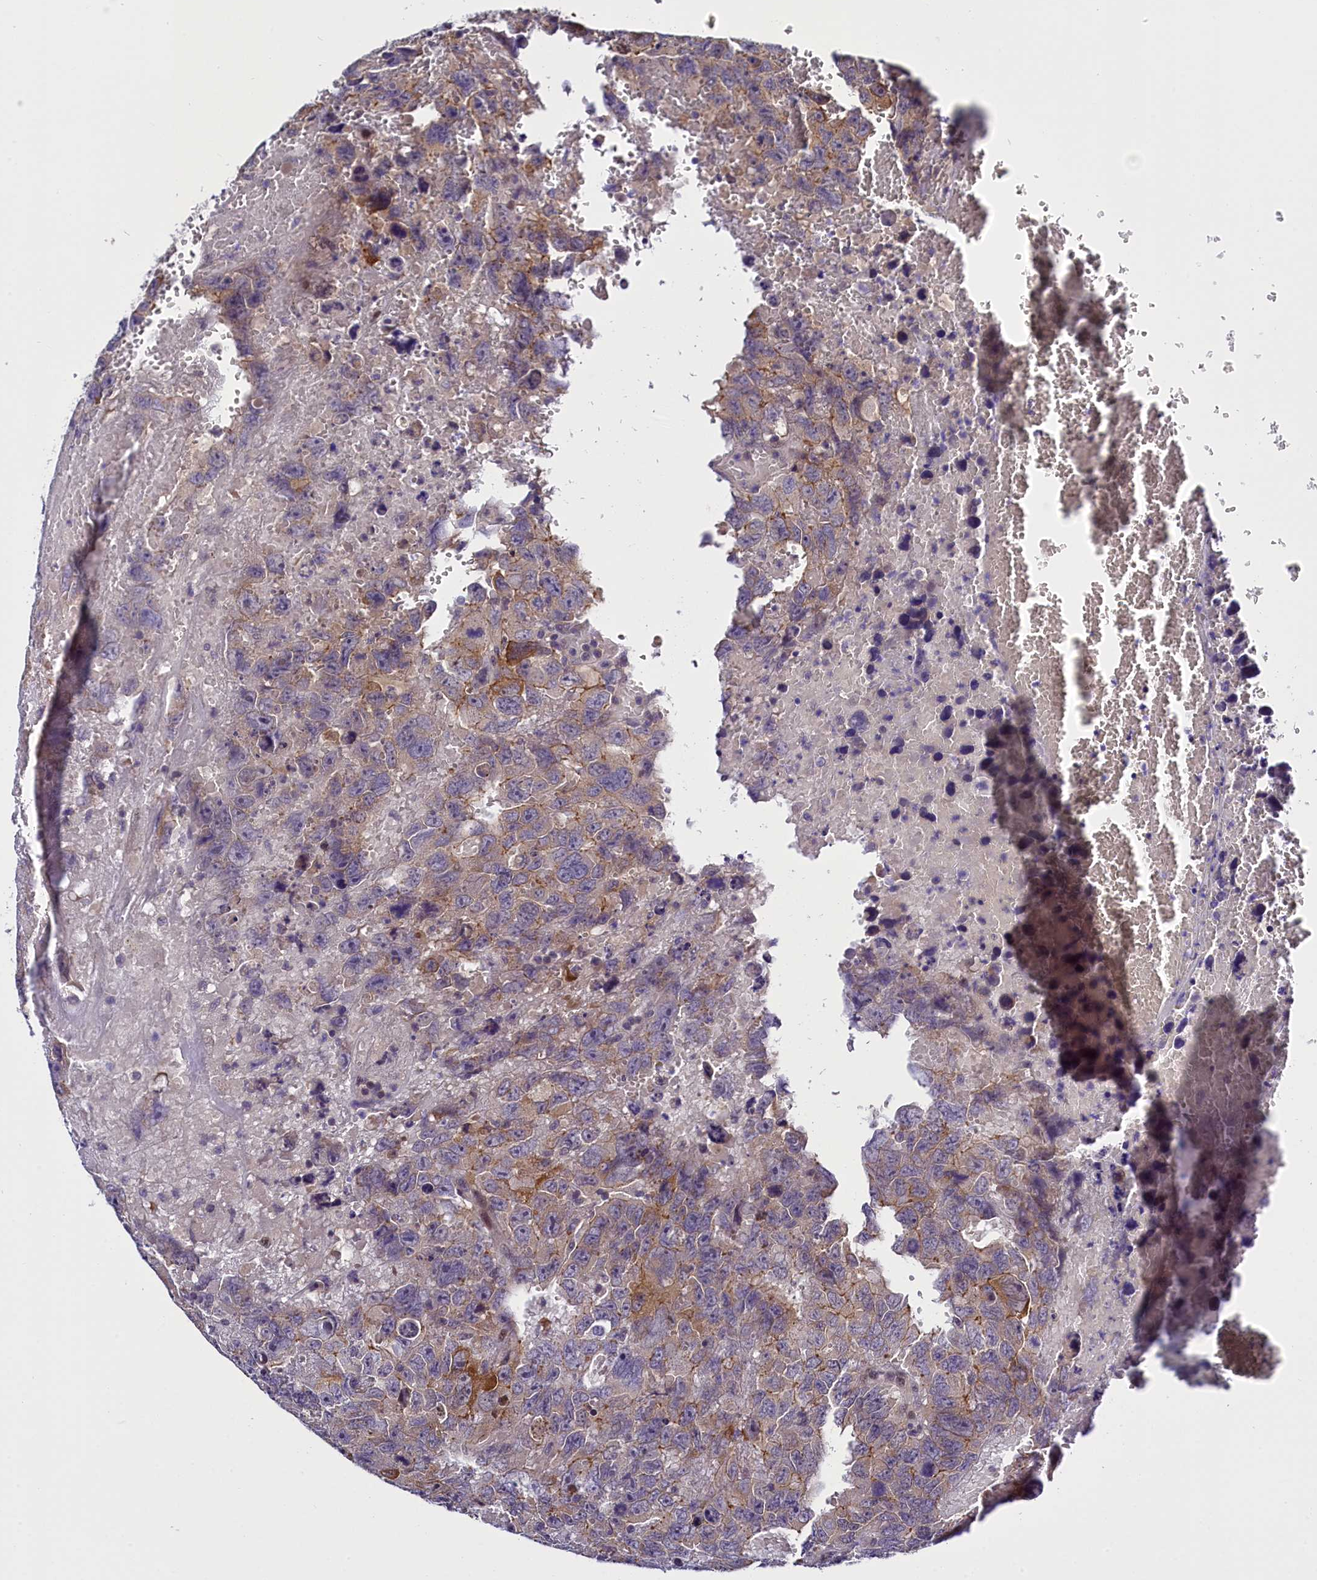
{"staining": {"intensity": "moderate", "quantity": "<25%", "location": "cytoplasmic/membranous"}, "tissue": "testis cancer", "cell_type": "Tumor cells", "image_type": "cancer", "snomed": [{"axis": "morphology", "description": "Carcinoma, Embryonal, NOS"}, {"axis": "topography", "description": "Testis"}], "caption": "Immunohistochemical staining of embryonal carcinoma (testis) displays low levels of moderate cytoplasmic/membranous protein expression in about <25% of tumor cells. The staining was performed using DAB, with brown indicating positive protein expression. Nuclei are stained blue with hematoxylin.", "gene": "ENKD1", "patient": {"sex": "male", "age": 45}}